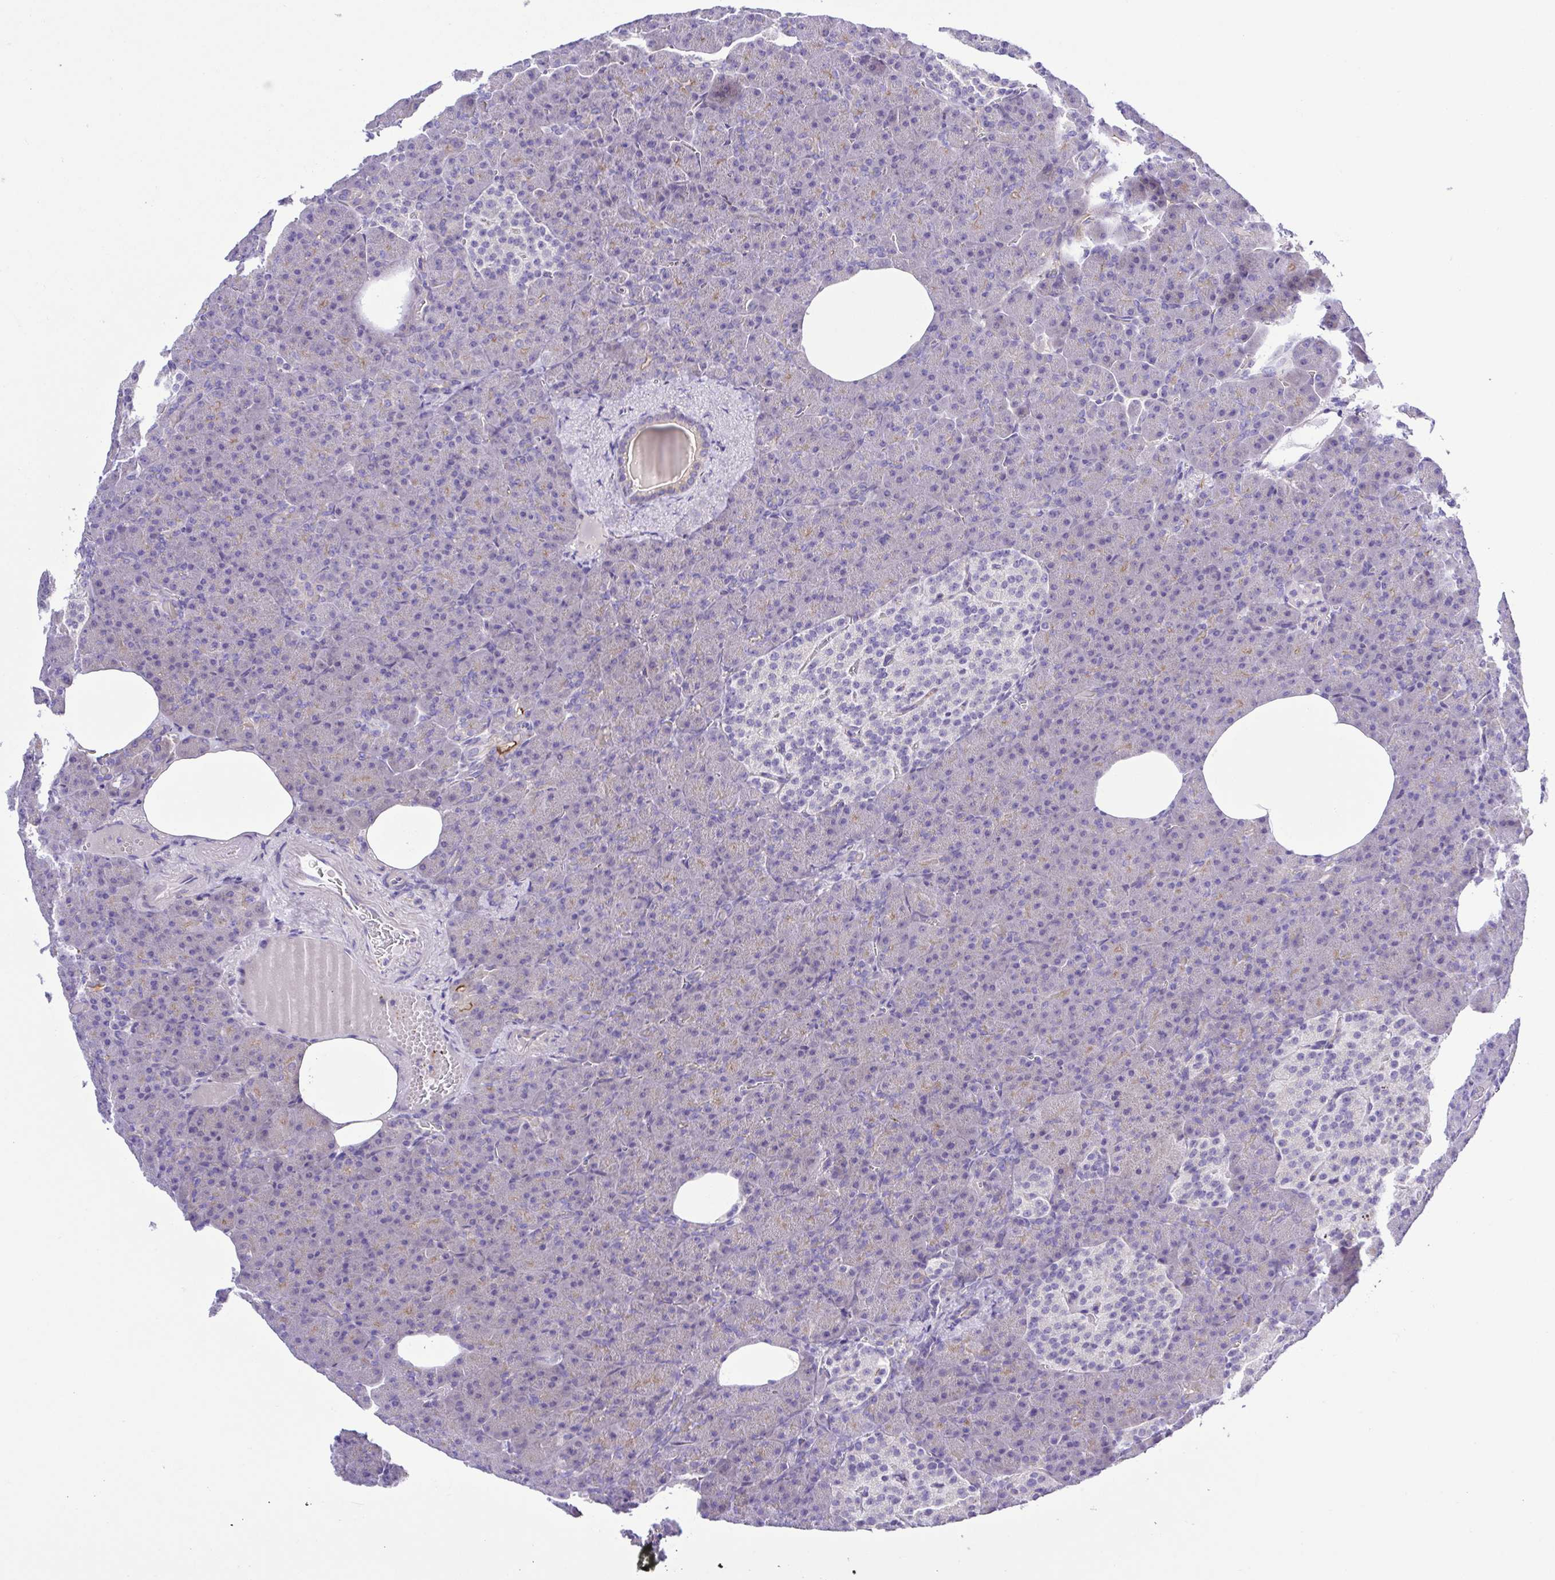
{"staining": {"intensity": "weak", "quantity": "<25%", "location": "cytoplasmic/membranous"}, "tissue": "pancreas", "cell_type": "Exocrine glandular cells", "image_type": "normal", "snomed": [{"axis": "morphology", "description": "Normal tissue, NOS"}, {"axis": "topography", "description": "Pancreas"}], "caption": "IHC histopathology image of normal pancreas: human pancreas stained with DAB exhibits no significant protein expression in exocrine glandular cells.", "gene": "GABBR2", "patient": {"sex": "female", "age": 74}}